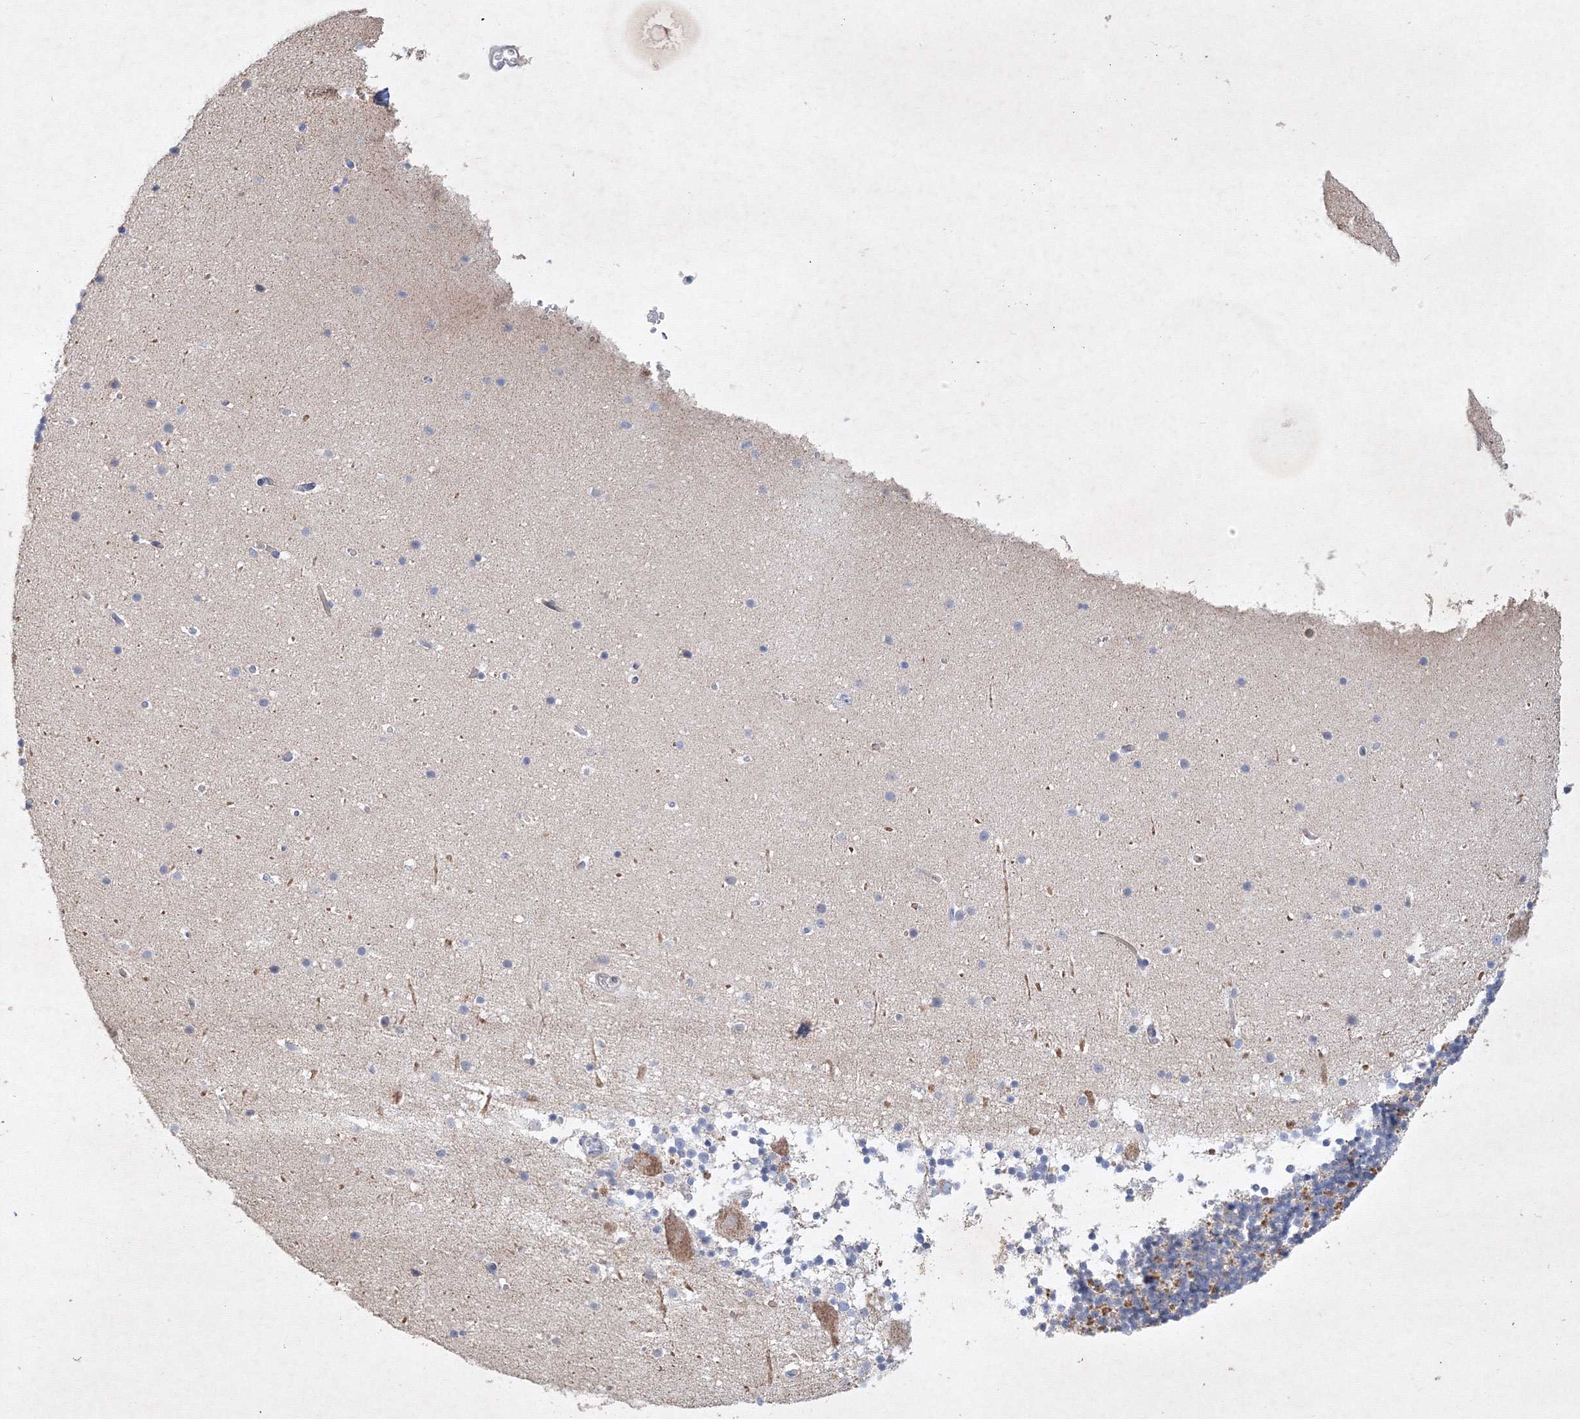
{"staining": {"intensity": "moderate", "quantity": "25%-75%", "location": "cytoplasmic/membranous"}, "tissue": "cerebellum", "cell_type": "Cells in granular layer", "image_type": "normal", "snomed": [{"axis": "morphology", "description": "Normal tissue, NOS"}, {"axis": "topography", "description": "Cerebellum"}], "caption": "A histopathology image showing moderate cytoplasmic/membranous staining in about 25%-75% of cells in granular layer in unremarkable cerebellum, as visualized by brown immunohistochemical staining.", "gene": "CXXC4", "patient": {"sex": "male", "age": 57}}